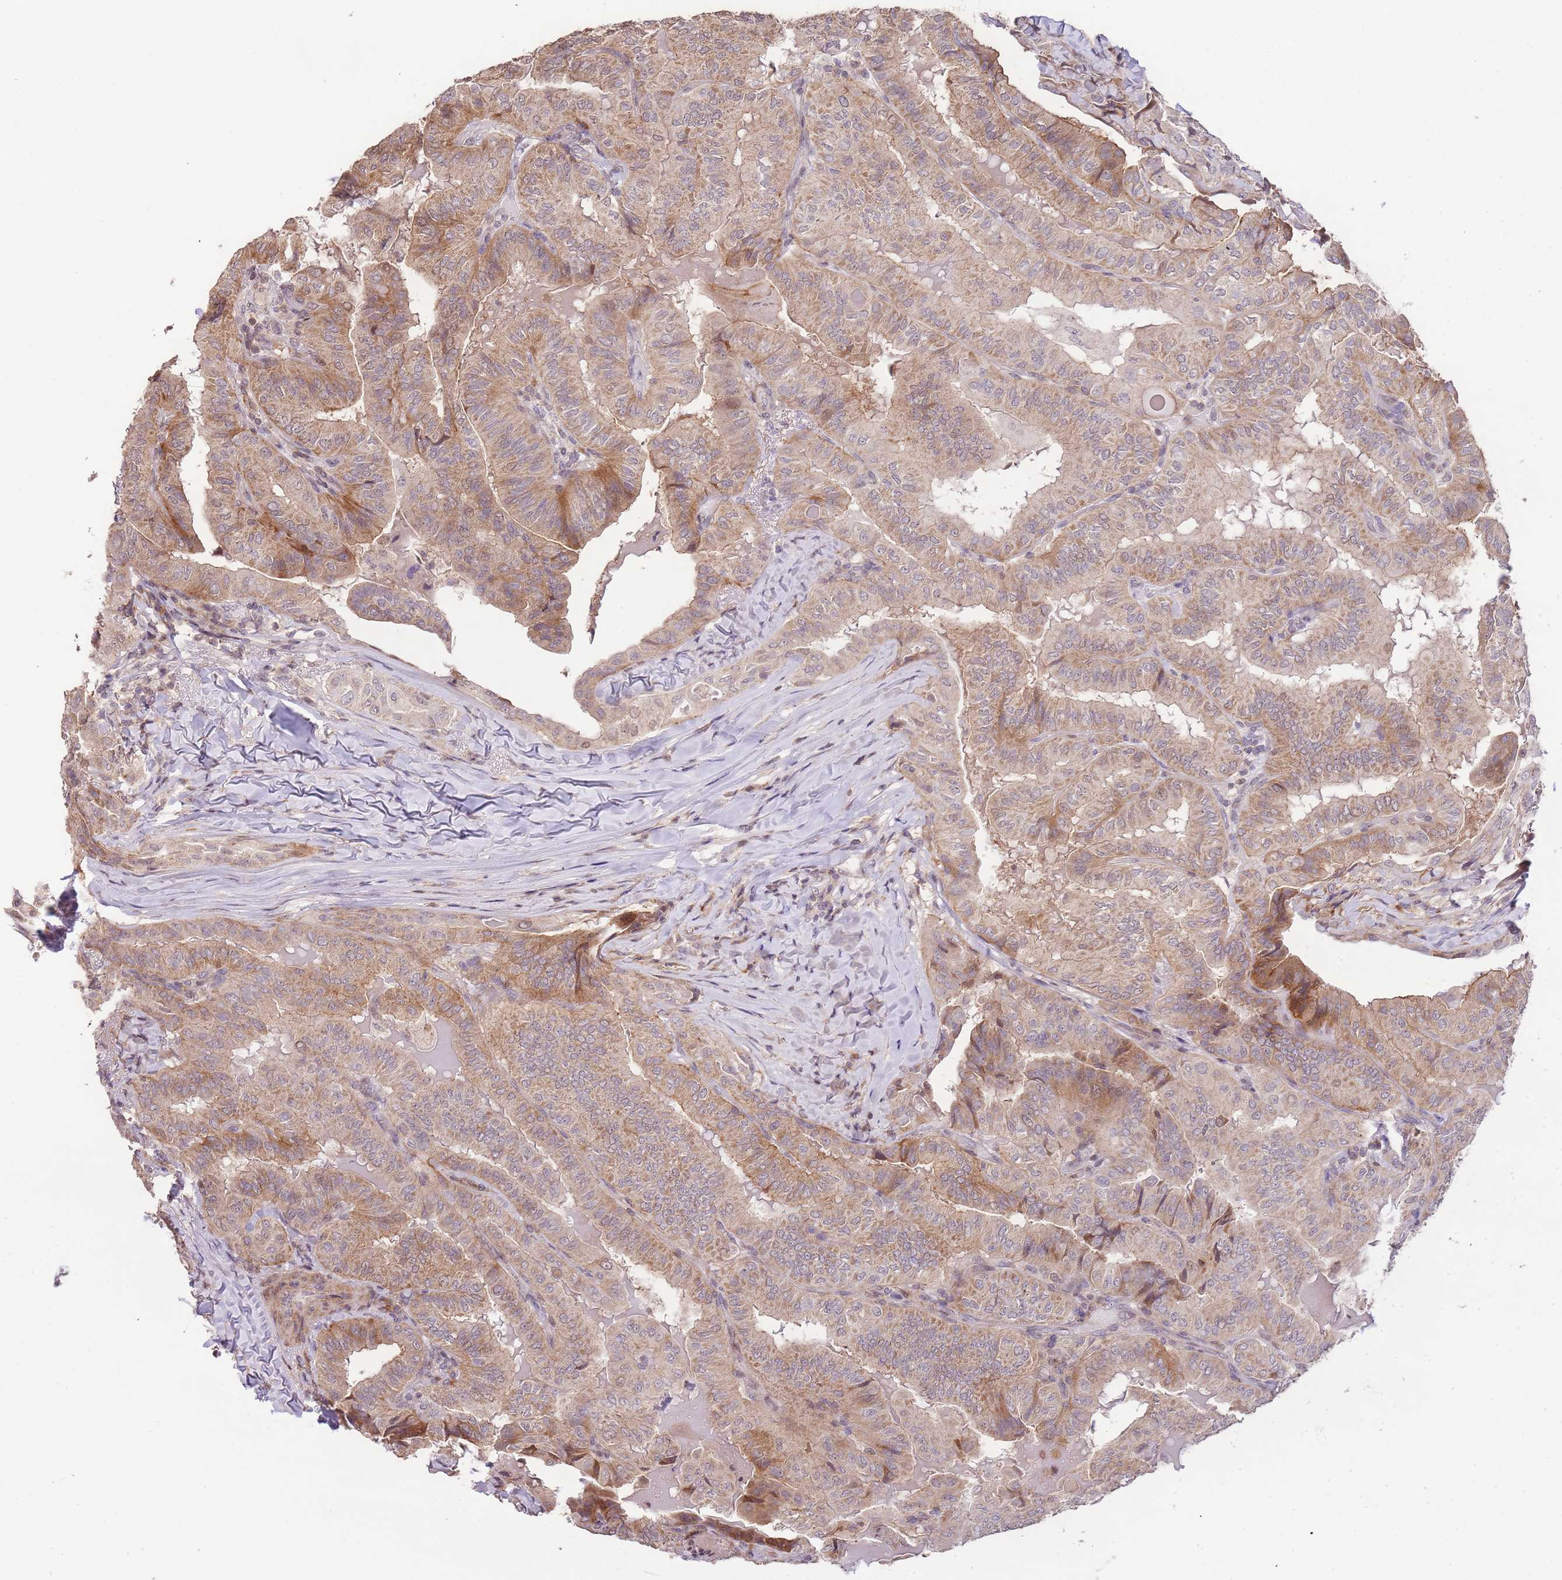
{"staining": {"intensity": "moderate", "quantity": "25%-75%", "location": "cytoplasmic/membranous"}, "tissue": "thyroid cancer", "cell_type": "Tumor cells", "image_type": "cancer", "snomed": [{"axis": "morphology", "description": "Papillary adenocarcinoma, NOS"}, {"axis": "topography", "description": "Thyroid gland"}], "caption": "Protein analysis of thyroid cancer (papillary adenocarcinoma) tissue demonstrates moderate cytoplasmic/membranous staining in about 25%-75% of tumor cells. Using DAB (3,3'-diaminobenzidine) (brown) and hematoxylin (blue) stains, captured at high magnification using brightfield microscopy.", "gene": "SLC16A4", "patient": {"sex": "female", "age": 68}}